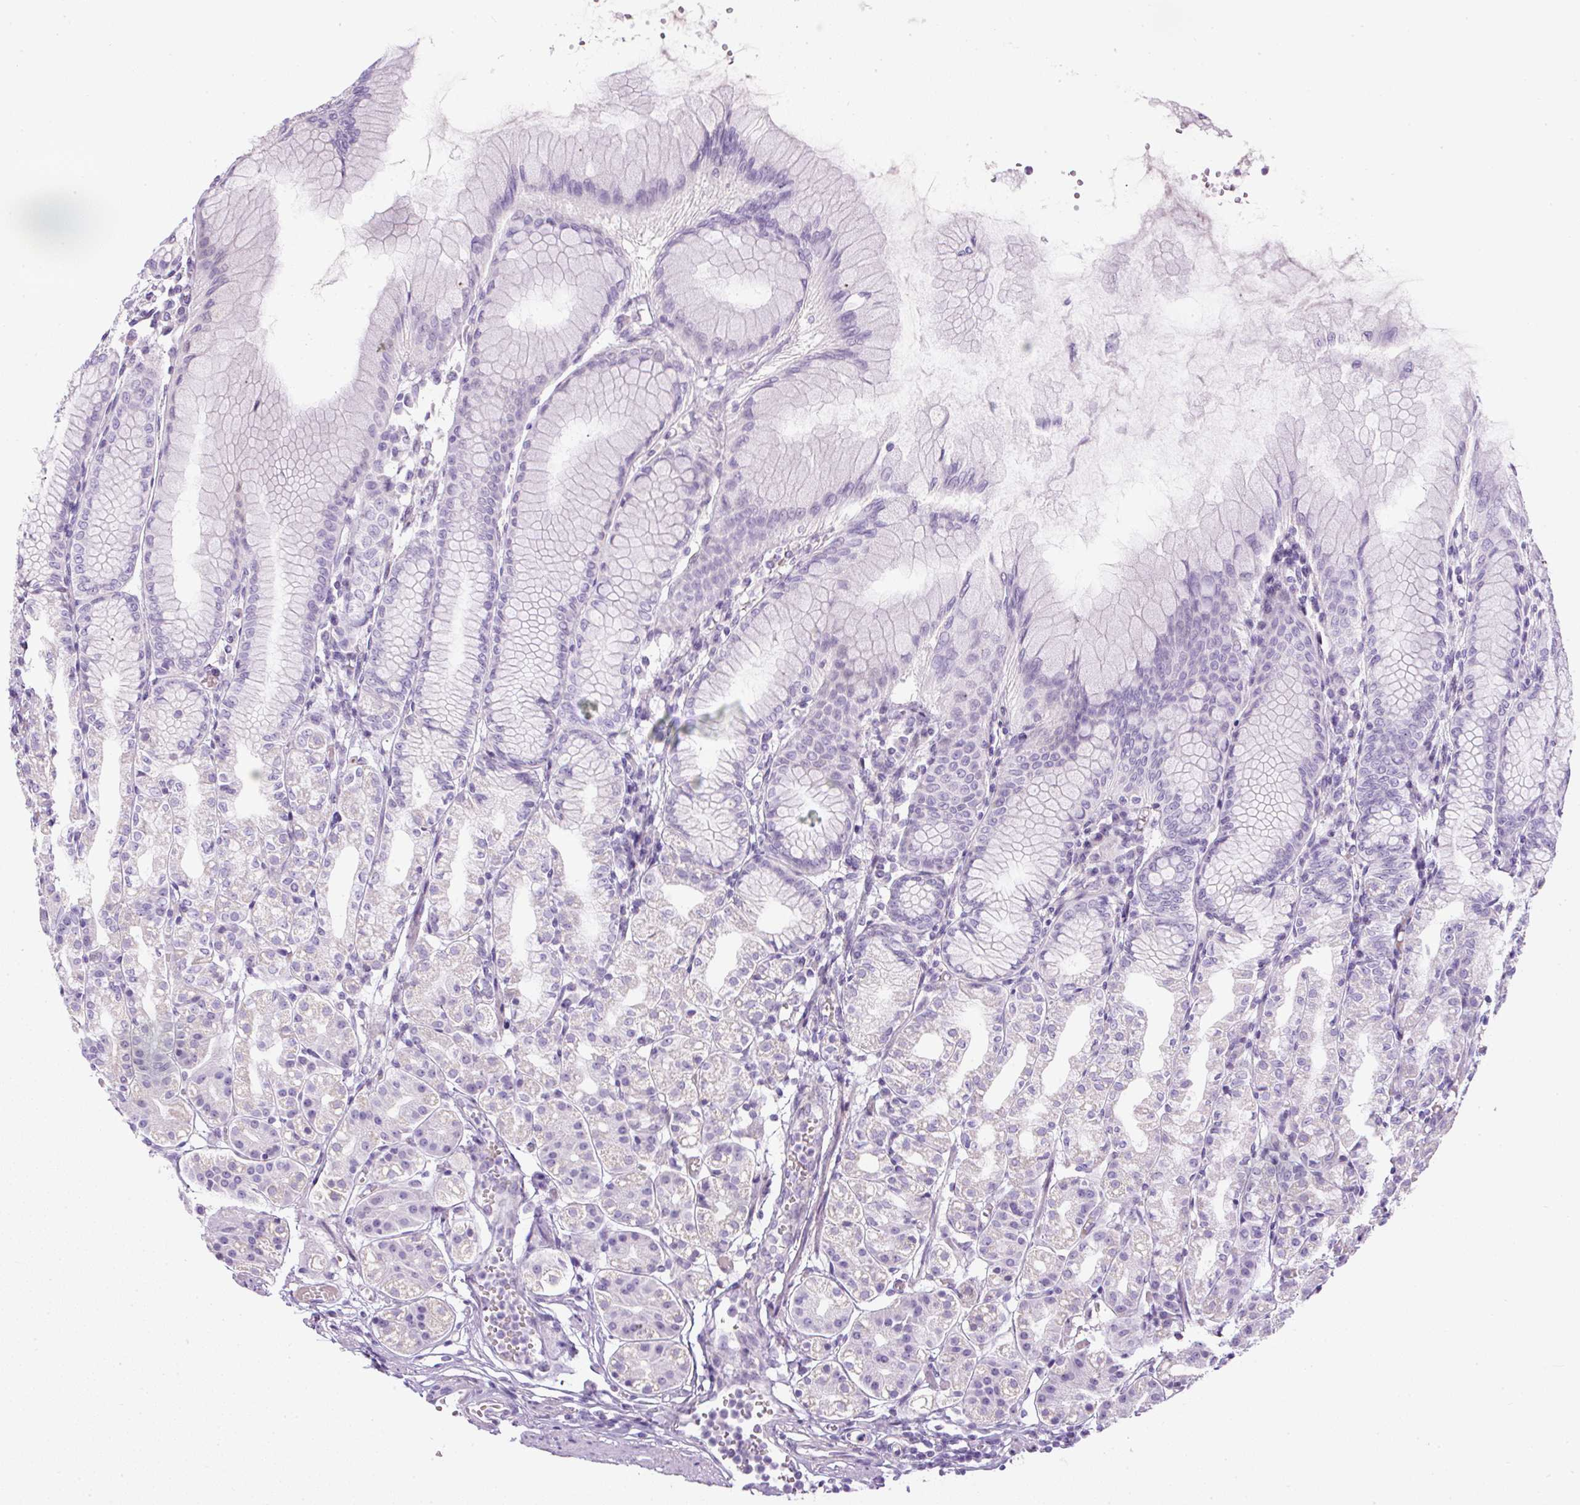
{"staining": {"intensity": "negative", "quantity": "none", "location": "none"}, "tissue": "stomach", "cell_type": "Glandular cells", "image_type": "normal", "snomed": [{"axis": "morphology", "description": "Normal tissue, NOS"}, {"axis": "topography", "description": "Stomach"}], "caption": "This is an immunohistochemistry photomicrograph of benign human stomach. There is no staining in glandular cells.", "gene": "FGFBP3", "patient": {"sex": "female", "age": 57}}